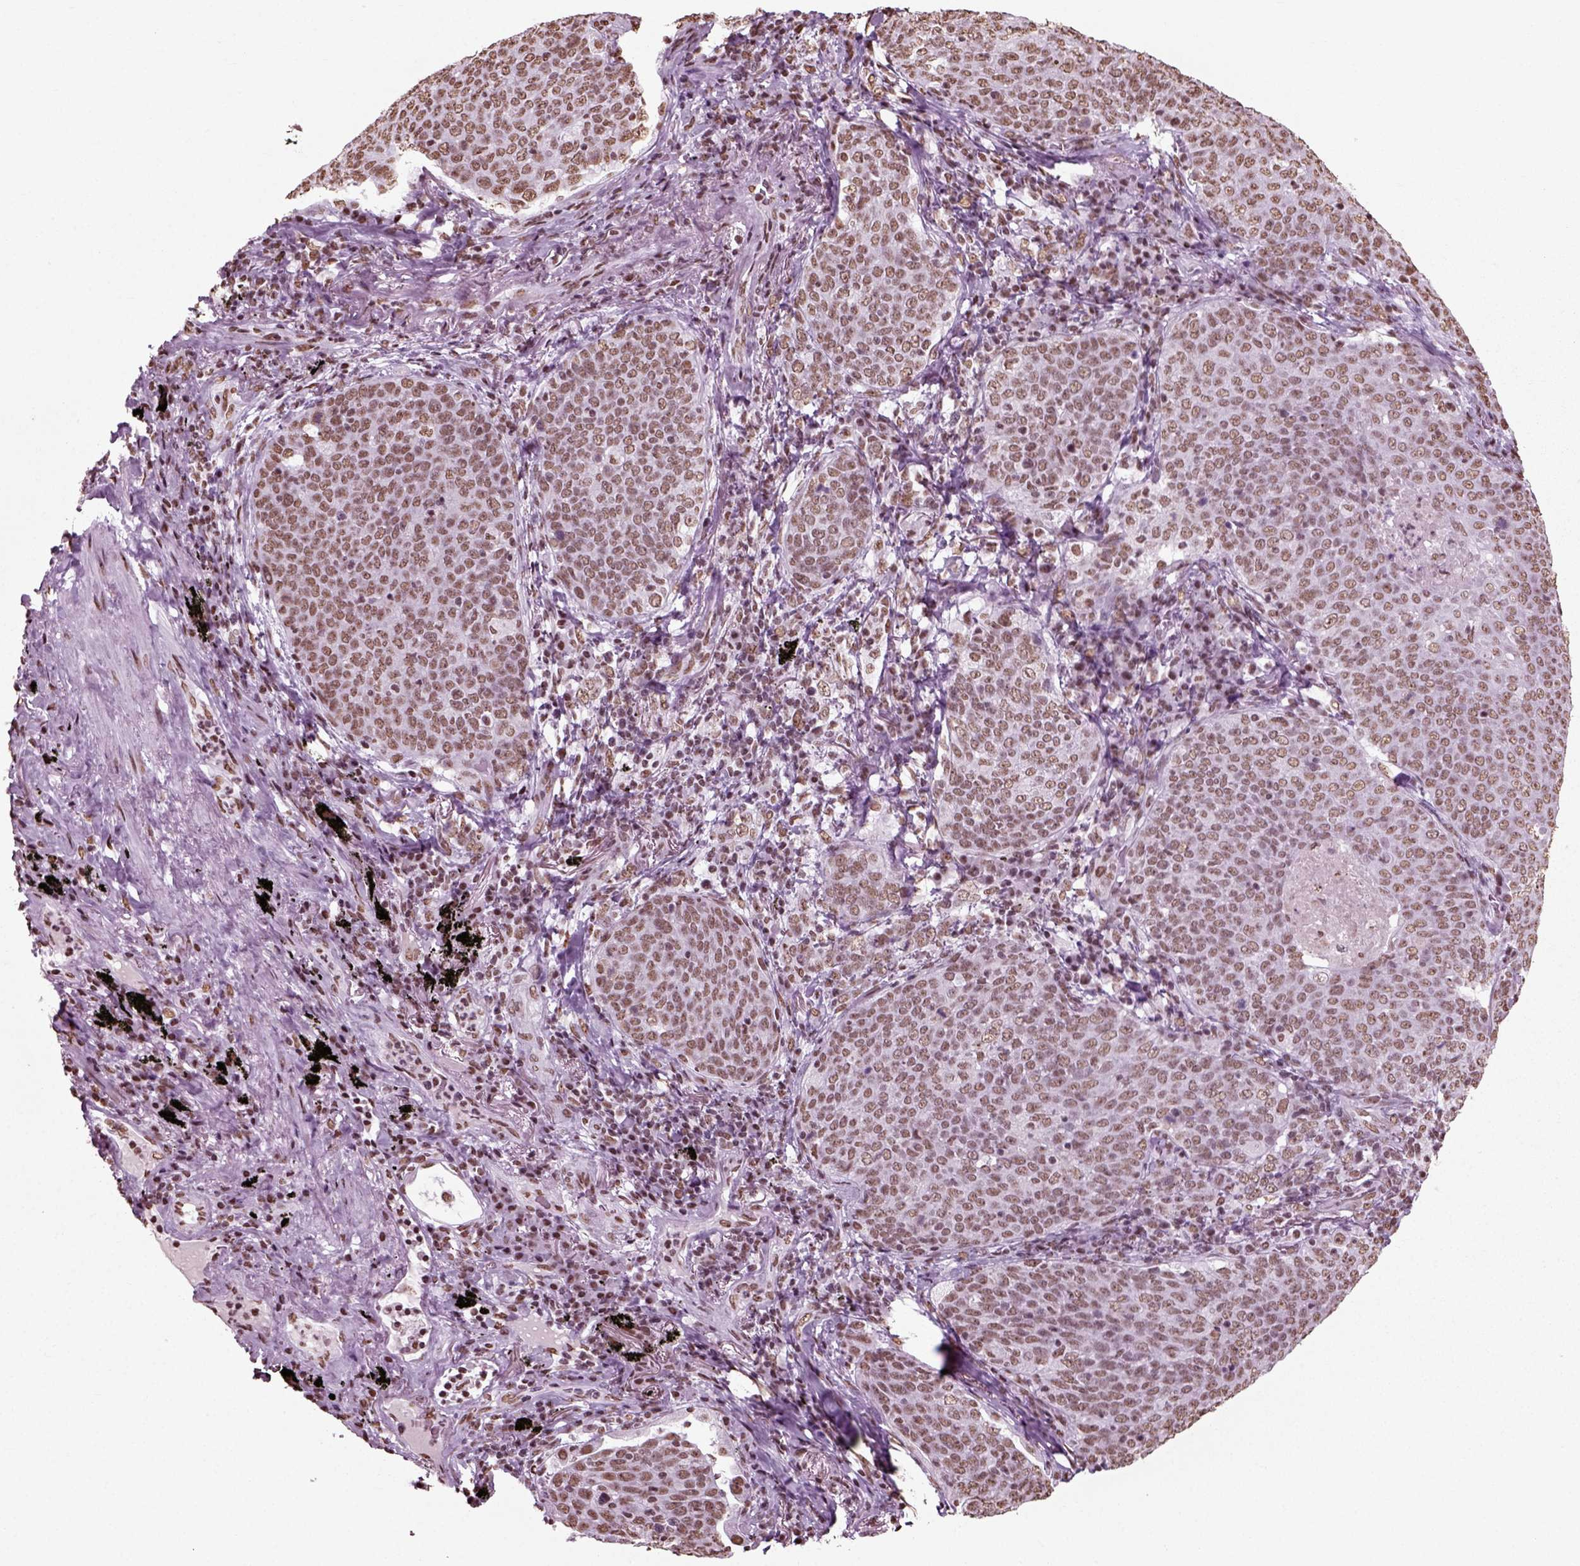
{"staining": {"intensity": "moderate", "quantity": ">75%", "location": "nuclear"}, "tissue": "lung cancer", "cell_type": "Tumor cells", "image_type": "cancer", "snomed": [{"axis": "morphology", "description": "Squamous cell carcinoma, NOS"}, {"axis": "topography", "description": "Lung"}], "caption": "Immunohistochemistry (IHC) micrograph of neoplastic tissue: lung cancer stained using immunohistochemistry (IHC) demonstrates medium levels of moderate protein expression localized specifically in the nuclear of tumor cells, appearing as a nuclear brown color.", "gene": "POLR1H", "patient": {"sex": "male", "age": 82}}